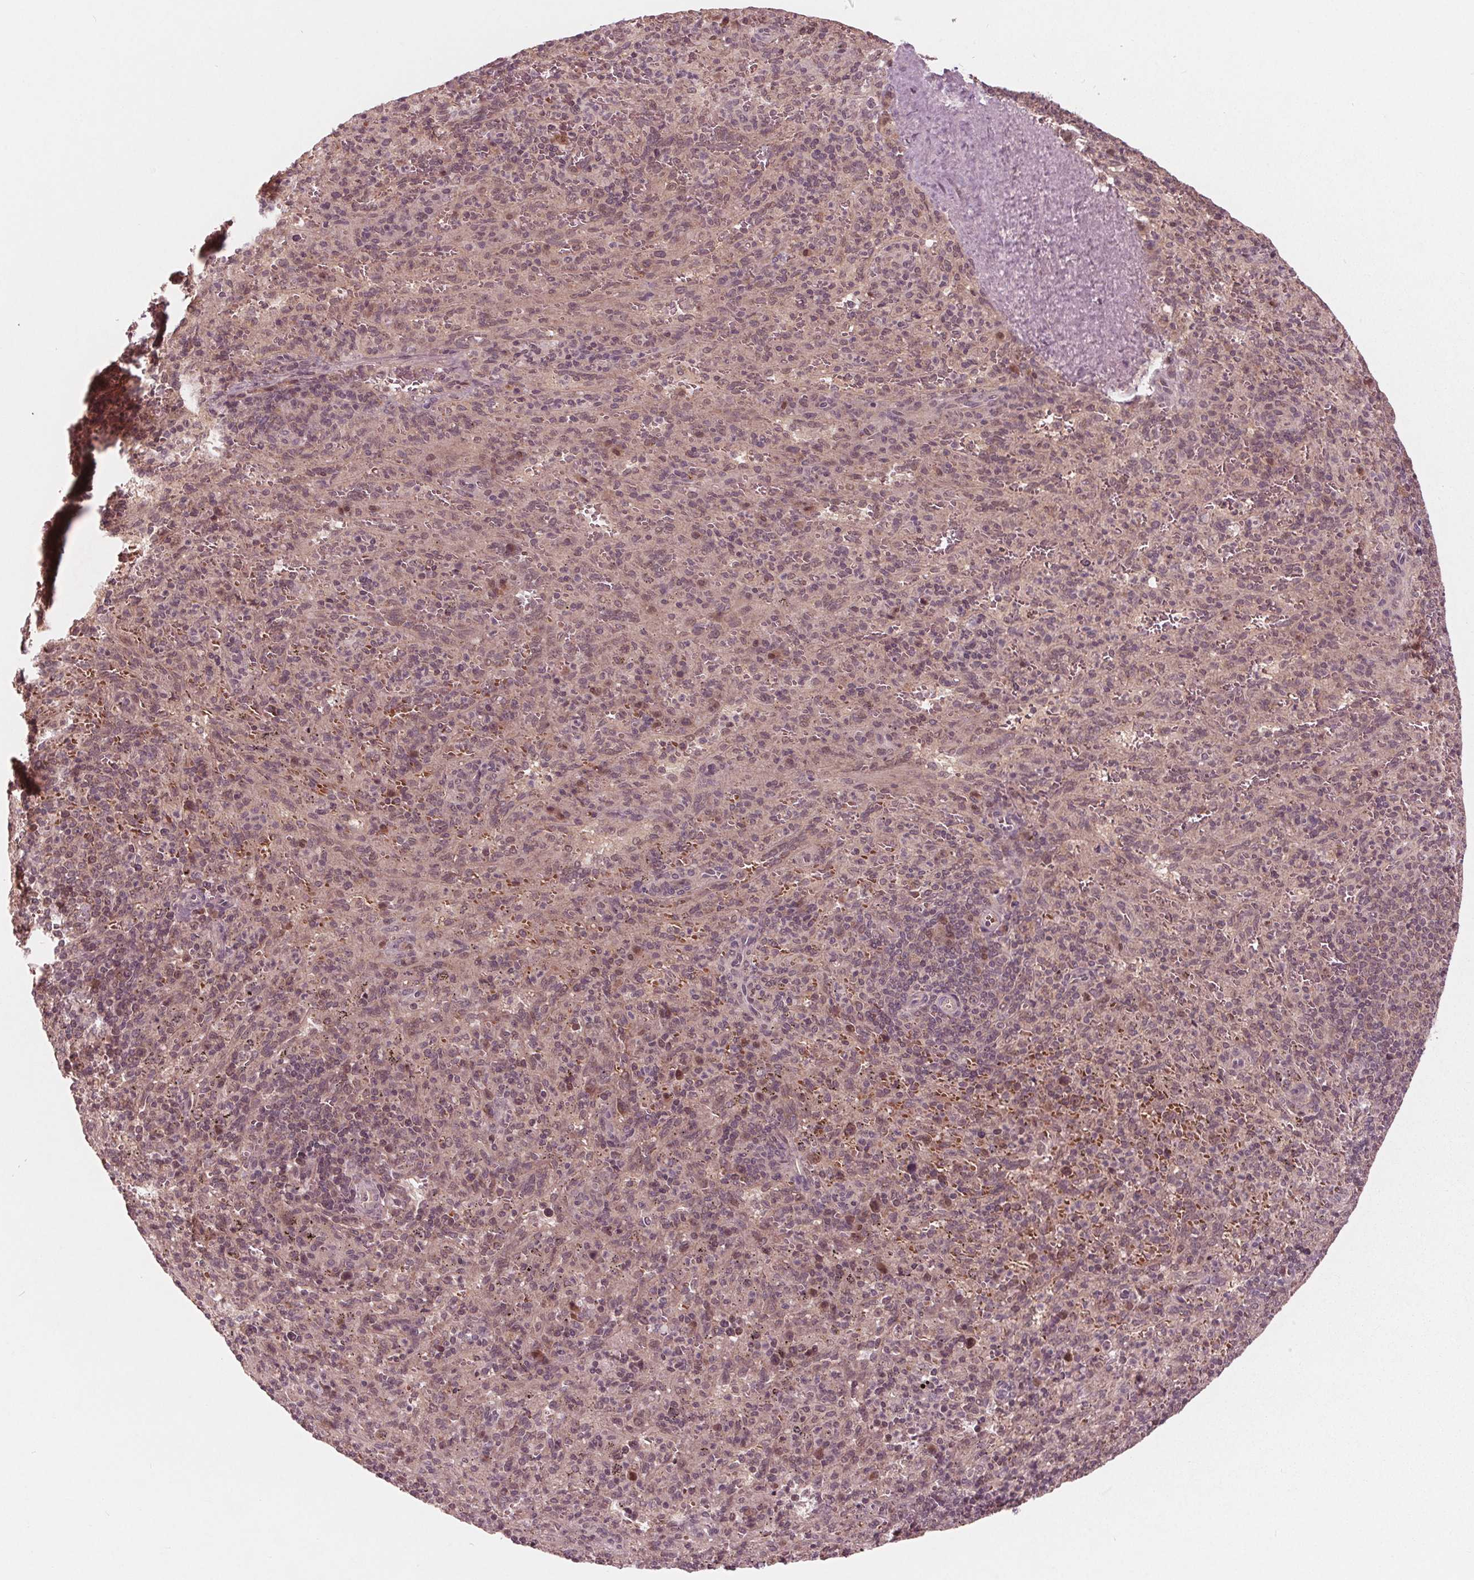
{"staining": {"intensity": "weak", "quantity": "<25%", "location": "nuclear"}, "tissue": "spleen", "cell_type": "Cells in red pulp", "image_type": "normal", "snomed": [{"axis": "morphology", "description": "Normal tissue, NOS"}, {"axis": "topography", "description": "Spleen"}], "caption": "Immunohistochemical staining of unremarkable spleen exhibits no significant positivity in cells in red pulp.", "gene": "UBALD1", "patient": {"sex": "male", "age": 57}}